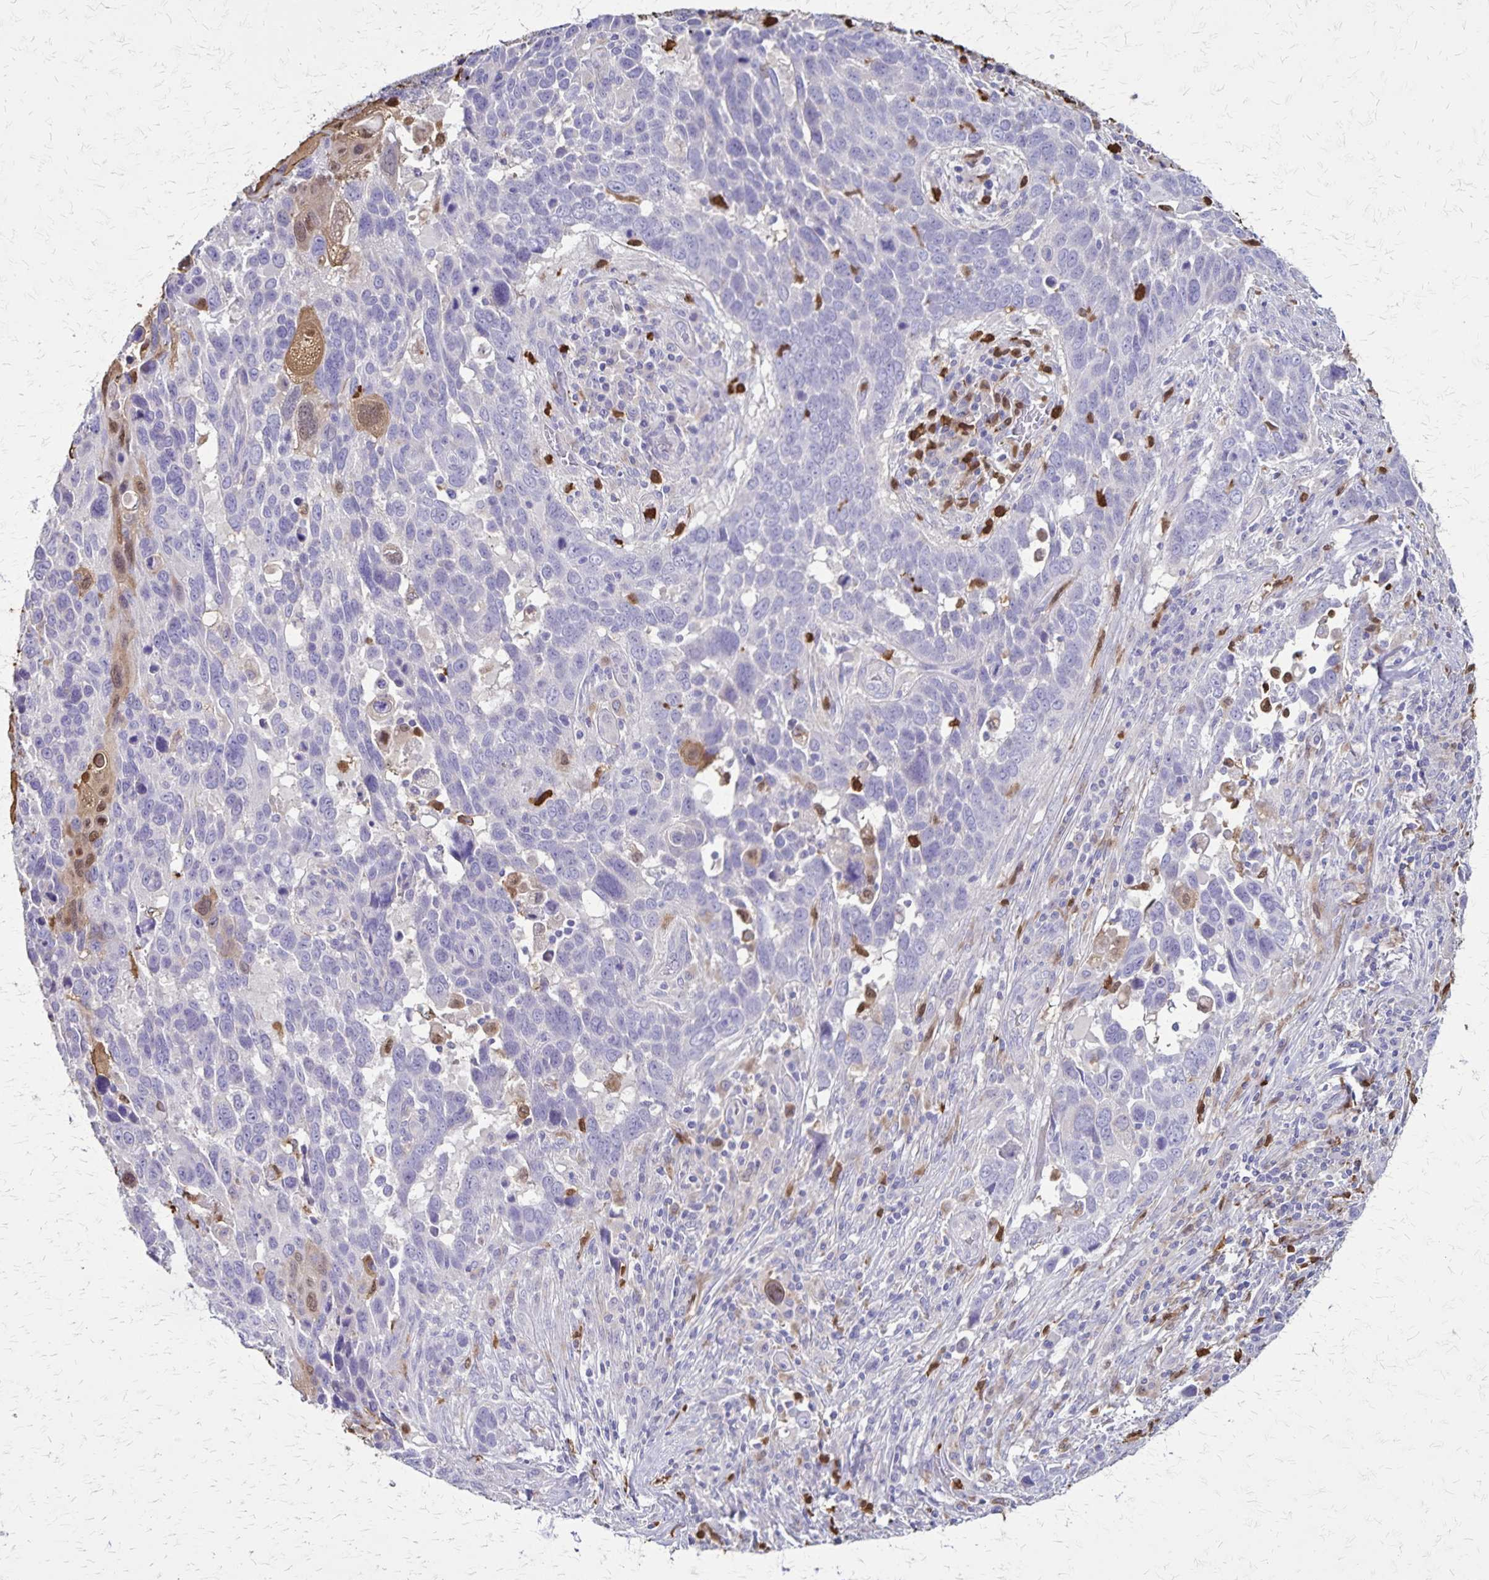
{"staining": {"intensity": "negative", "quantity": "none", "location": "none"}, "tissue": "lung cancer", "cell_type": "Tumor cells", "image_type": "cancer", "snomed": [{"axis": "morphology", "description": "Squamous cell carcinoma, NOS"}, {"axis": "topography", "description": "Lung"}], "caption": "High power microscopy photomicrograph of an immunohistochemistry image of lung cancer (squamous cell carcinoma), revealing no significant staining in tumor cells.", "gene": "ULBP3", "patient": {"sex": "male", "age": 68}}